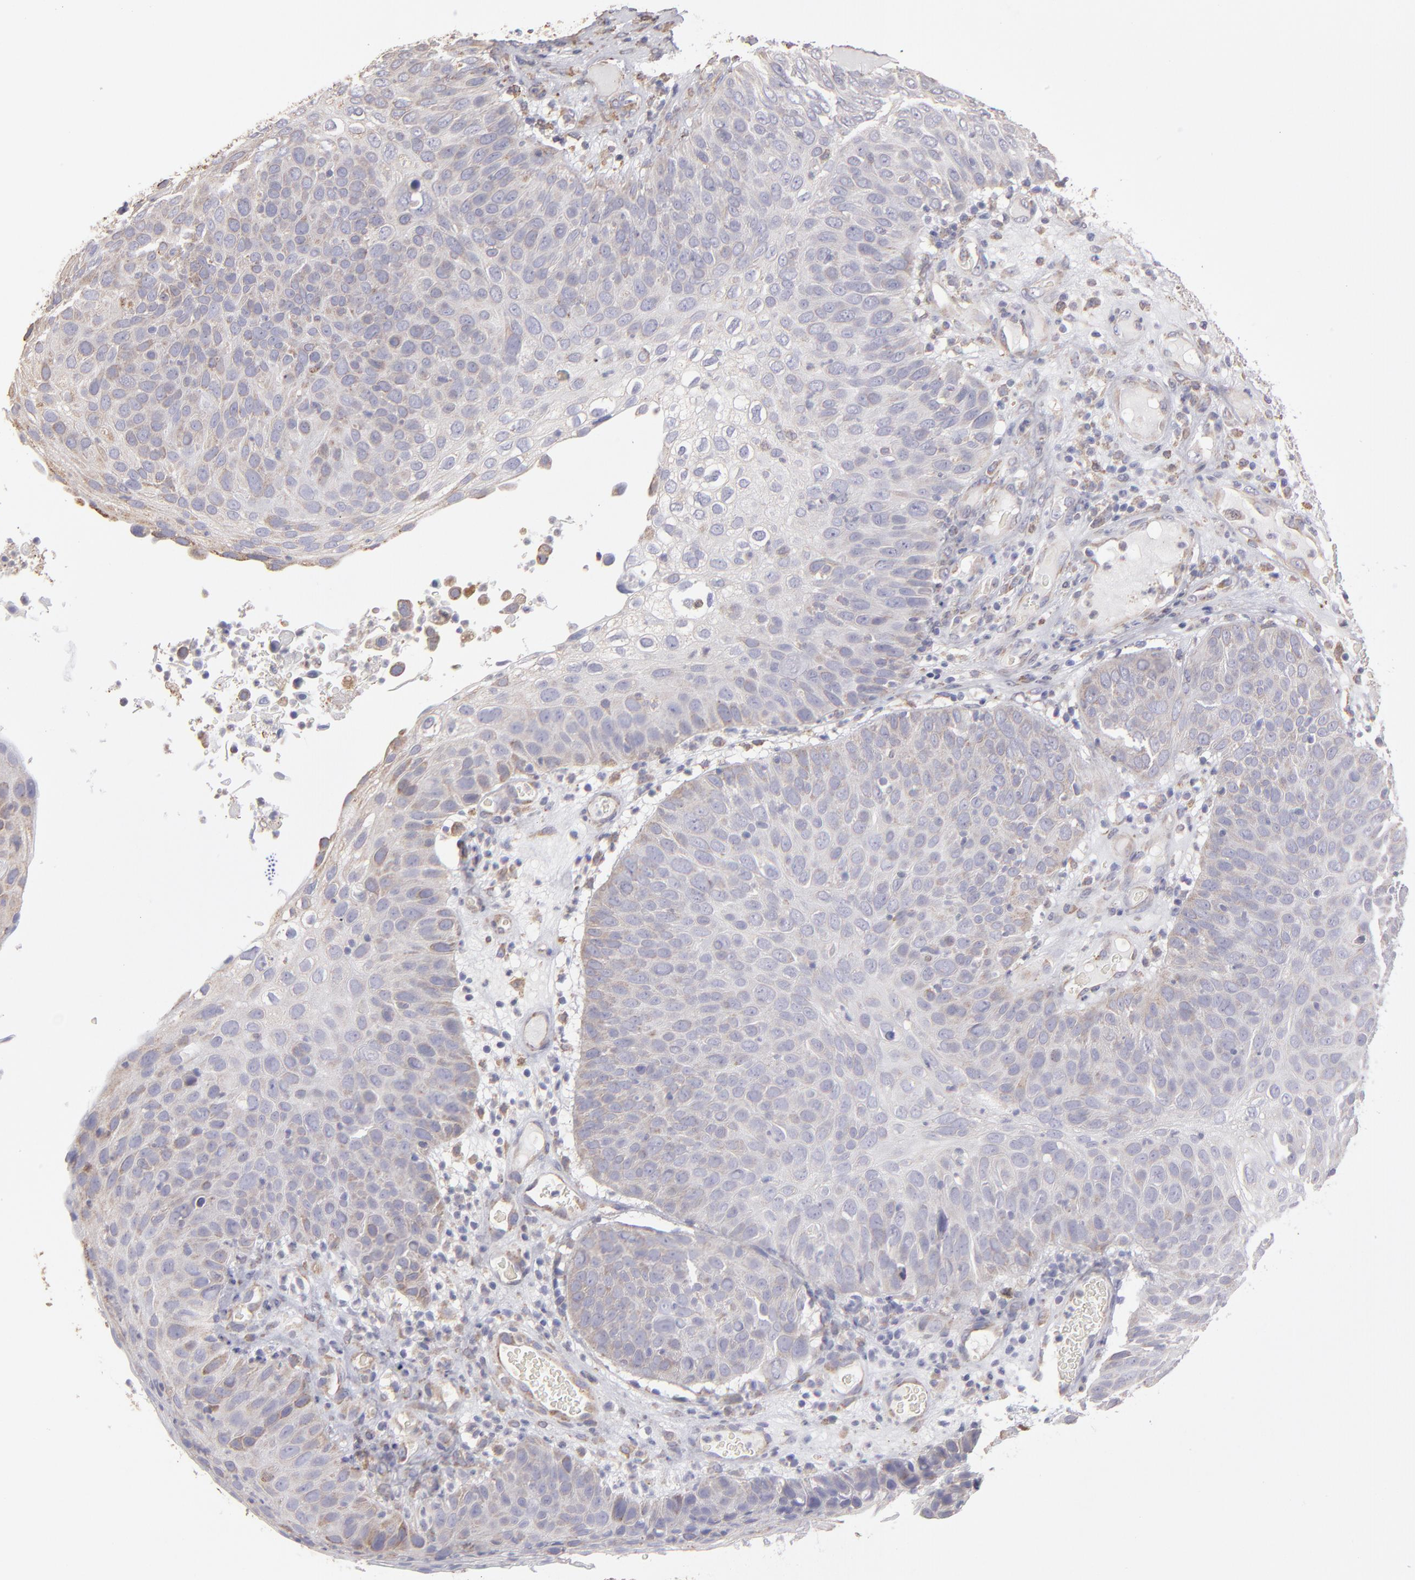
{"staining": {"intensity": "weak", "quantity": "25%-75%", "location": "cytoplasmic/membranous"}, "tissue": "skin cancer", "cell_type": "Tumor cells", "image_type": "cancer", "snomed": [{"axis": "morphology", "description": "Squamous cell carcinoma, NOS"}, {"axis": "topography", "description": "Skin"}], "caption": "Protein analysis of skin squamous cell carcinoma tissue demonstrates weak cytoplasmic/membranous positivity in approximately 25%-75% of tumor cells.", "gene": "CALR", "patient": {"sex": "male", "age": 87}}